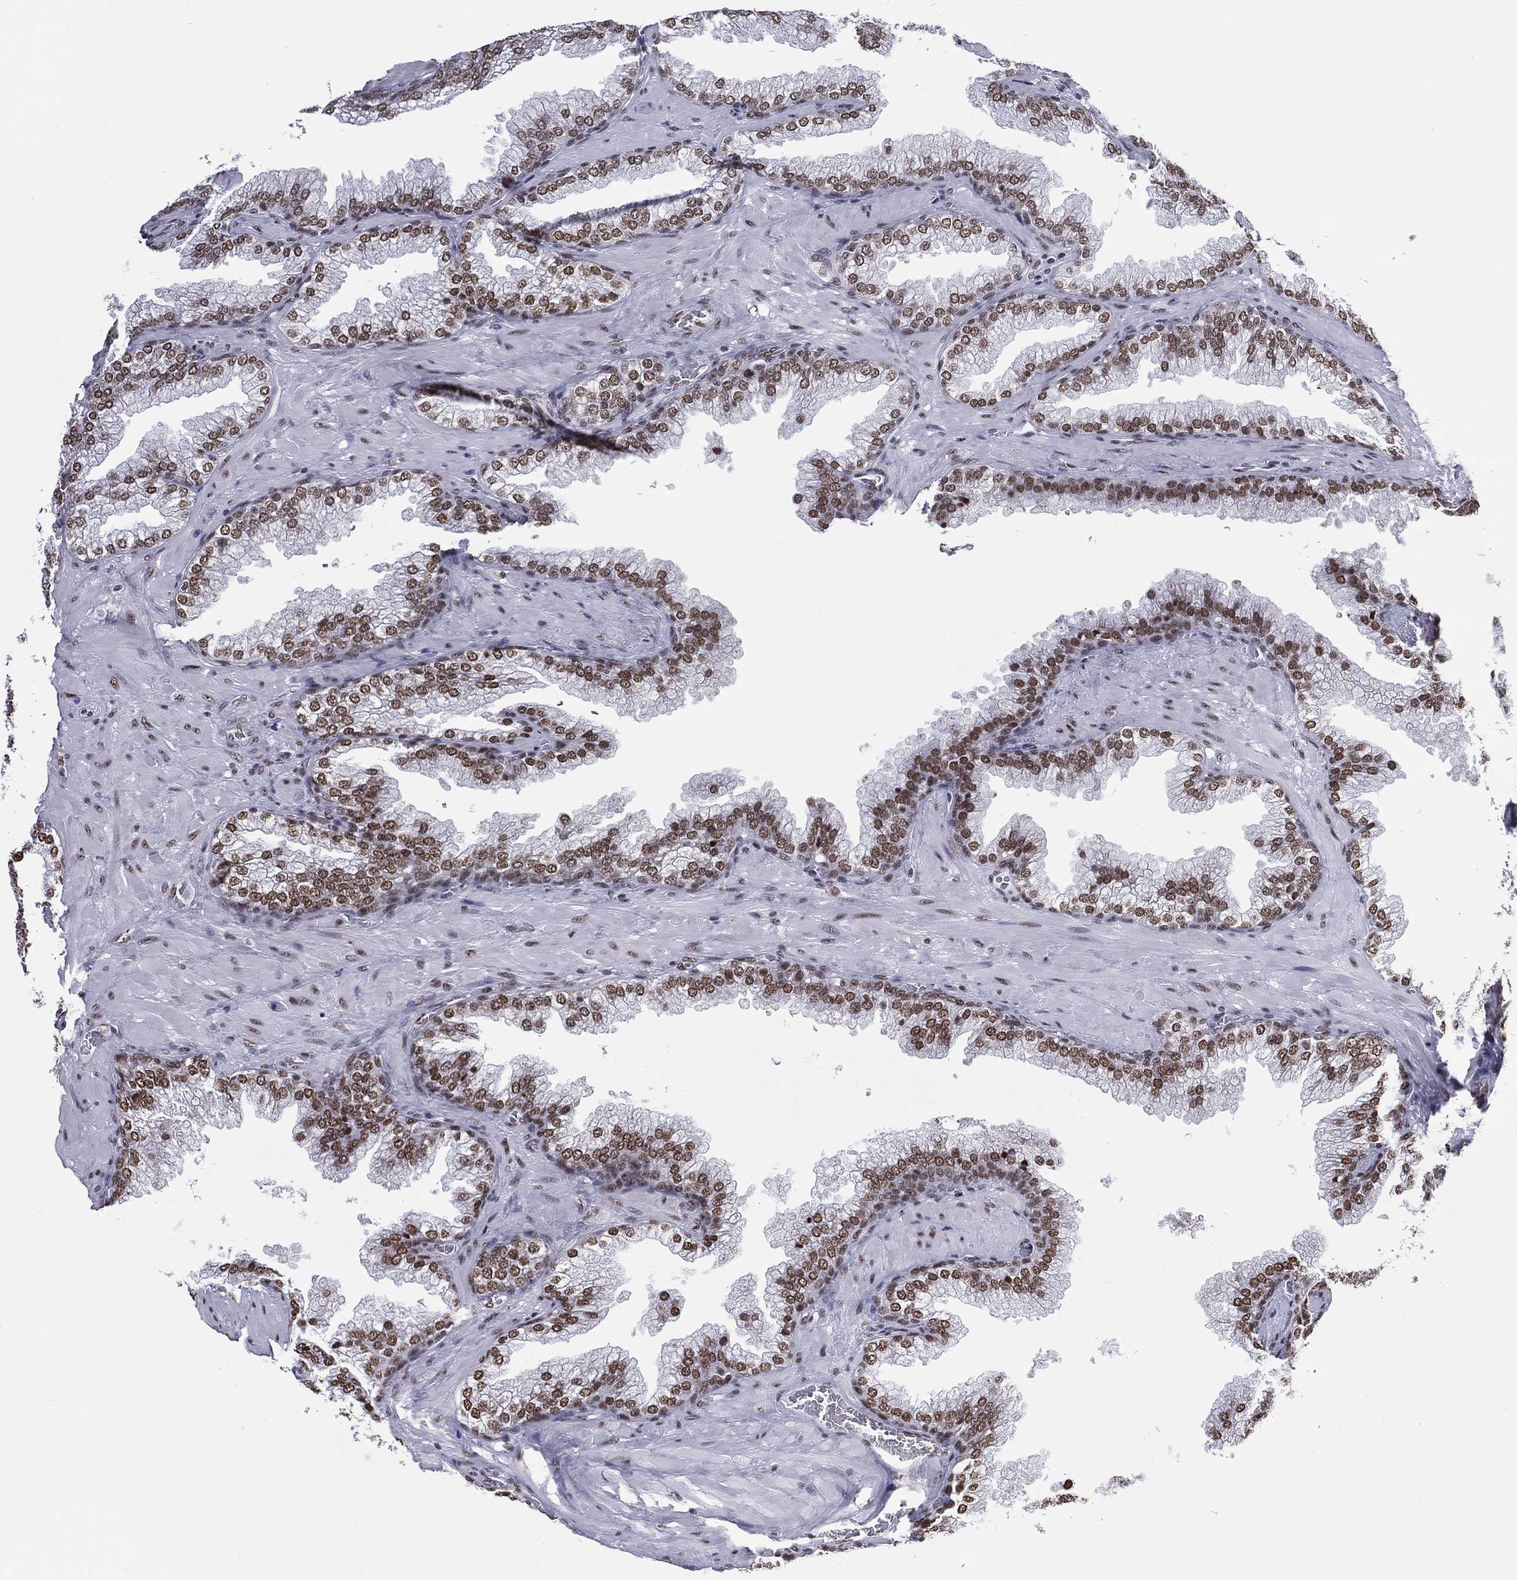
{"staining": {"intensity": "strong", "quantity": "25%-75%", "location": "nuclear"}, "tissue": "prostate cancer", "cell_type": "Tumor cells", "image_type": "cancer", "snomed": [{"axis": "morphology", "description": "Adenocarcinoma, Low grade"}, {"axis": "topography", "description": "Prostate"}], "caption": "Immunohistochemical staining of prostate cancer shows strong nuclear protein expression in about 25%-75% of tumor cells.", "gene": "ZNF7", "patient": {"sex": "male", "age": 57}}